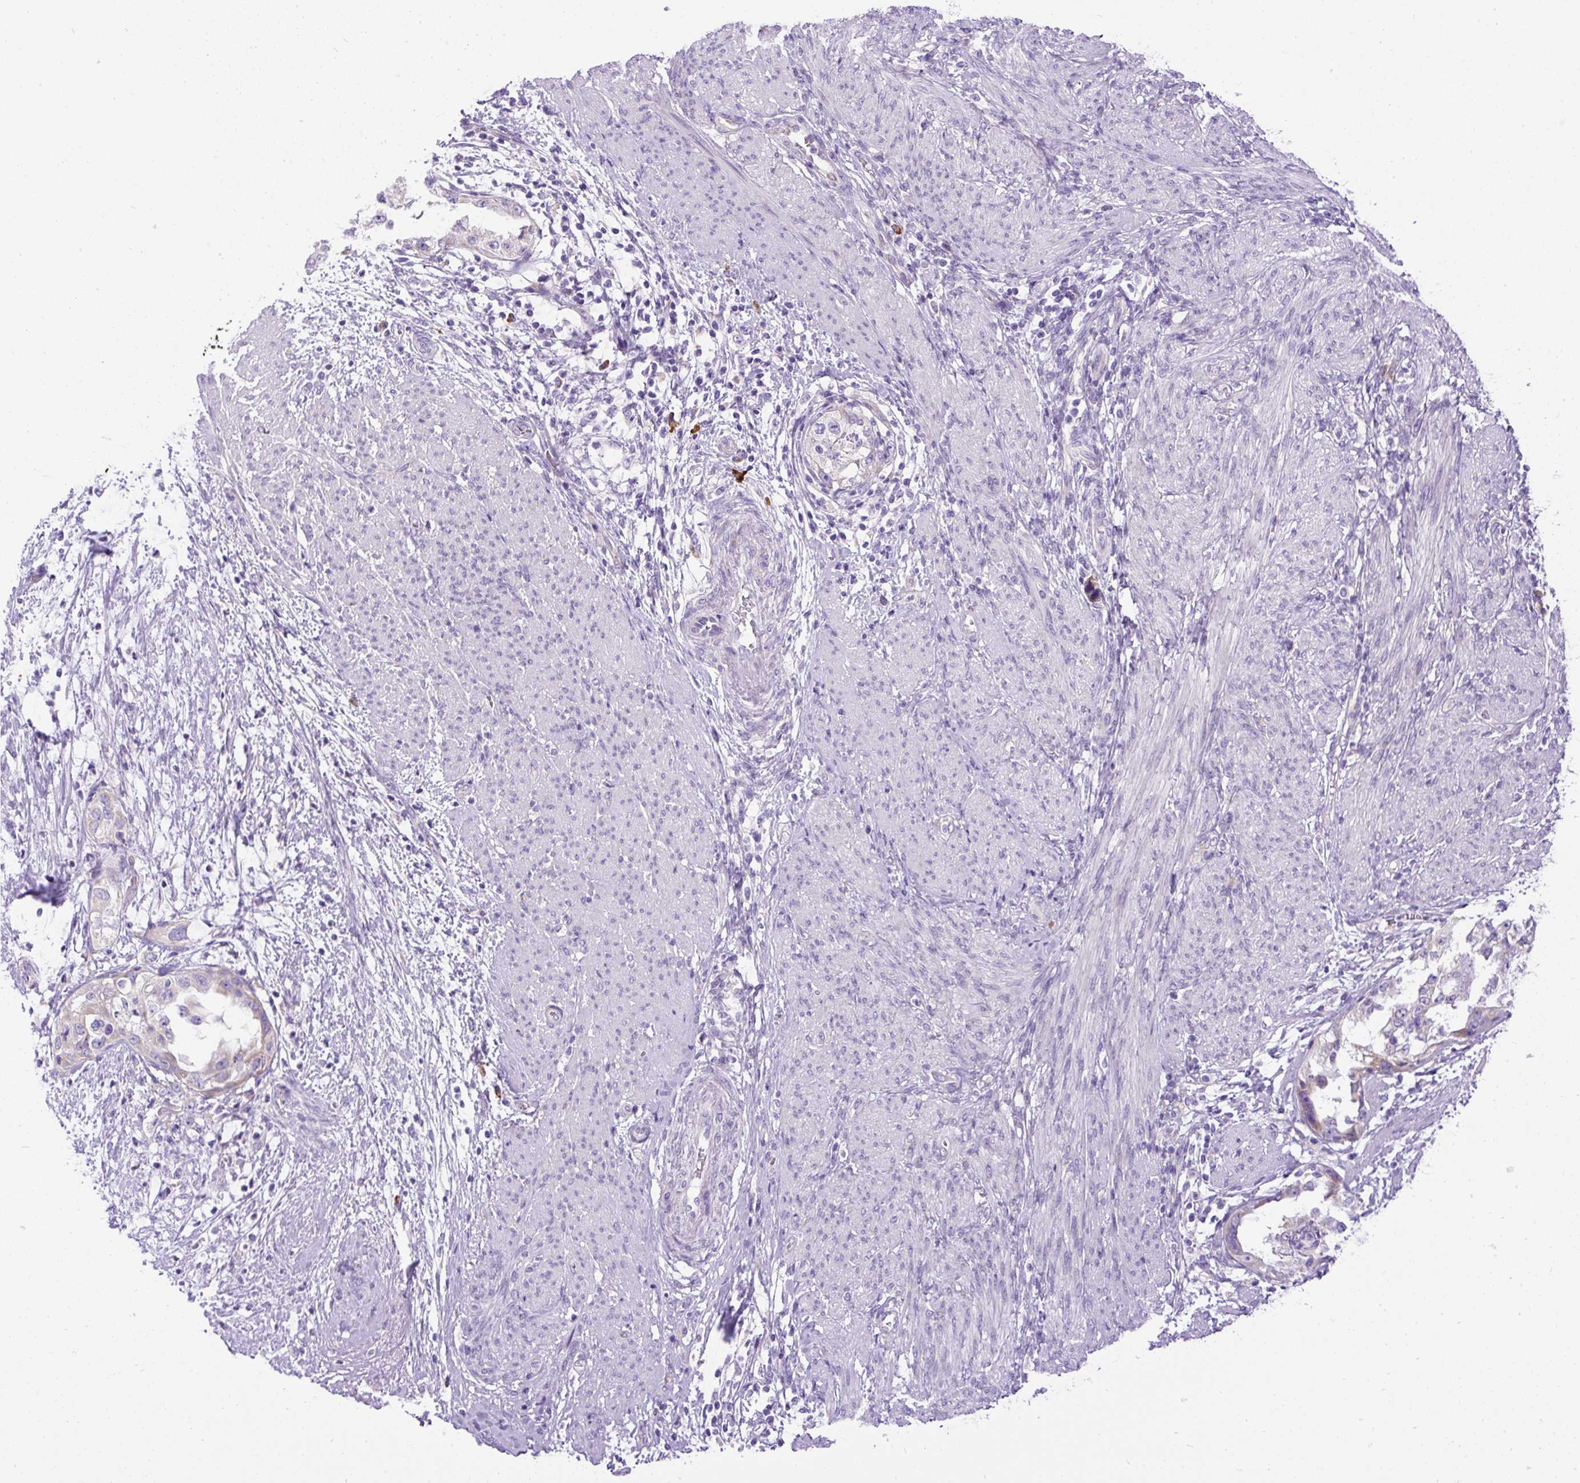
{"staining": {"intensity": "negative", "quantity": "none", "location": "none"}, "tissue": "endometrial cancer", "cell_type": "Tumor cells", "image_type": "cancer", "snomed": [{"axis": "morphology", "description": "Adenocarcinoma, NOS"}, {"axis": "topography", "description": "Endometrium"}], "caption": "Endometrial cancer stained for a protein using IHC exhibits no expression tumor cells.", "gene": "SYBU", "patient": {"sex": "female", "age": 85}}